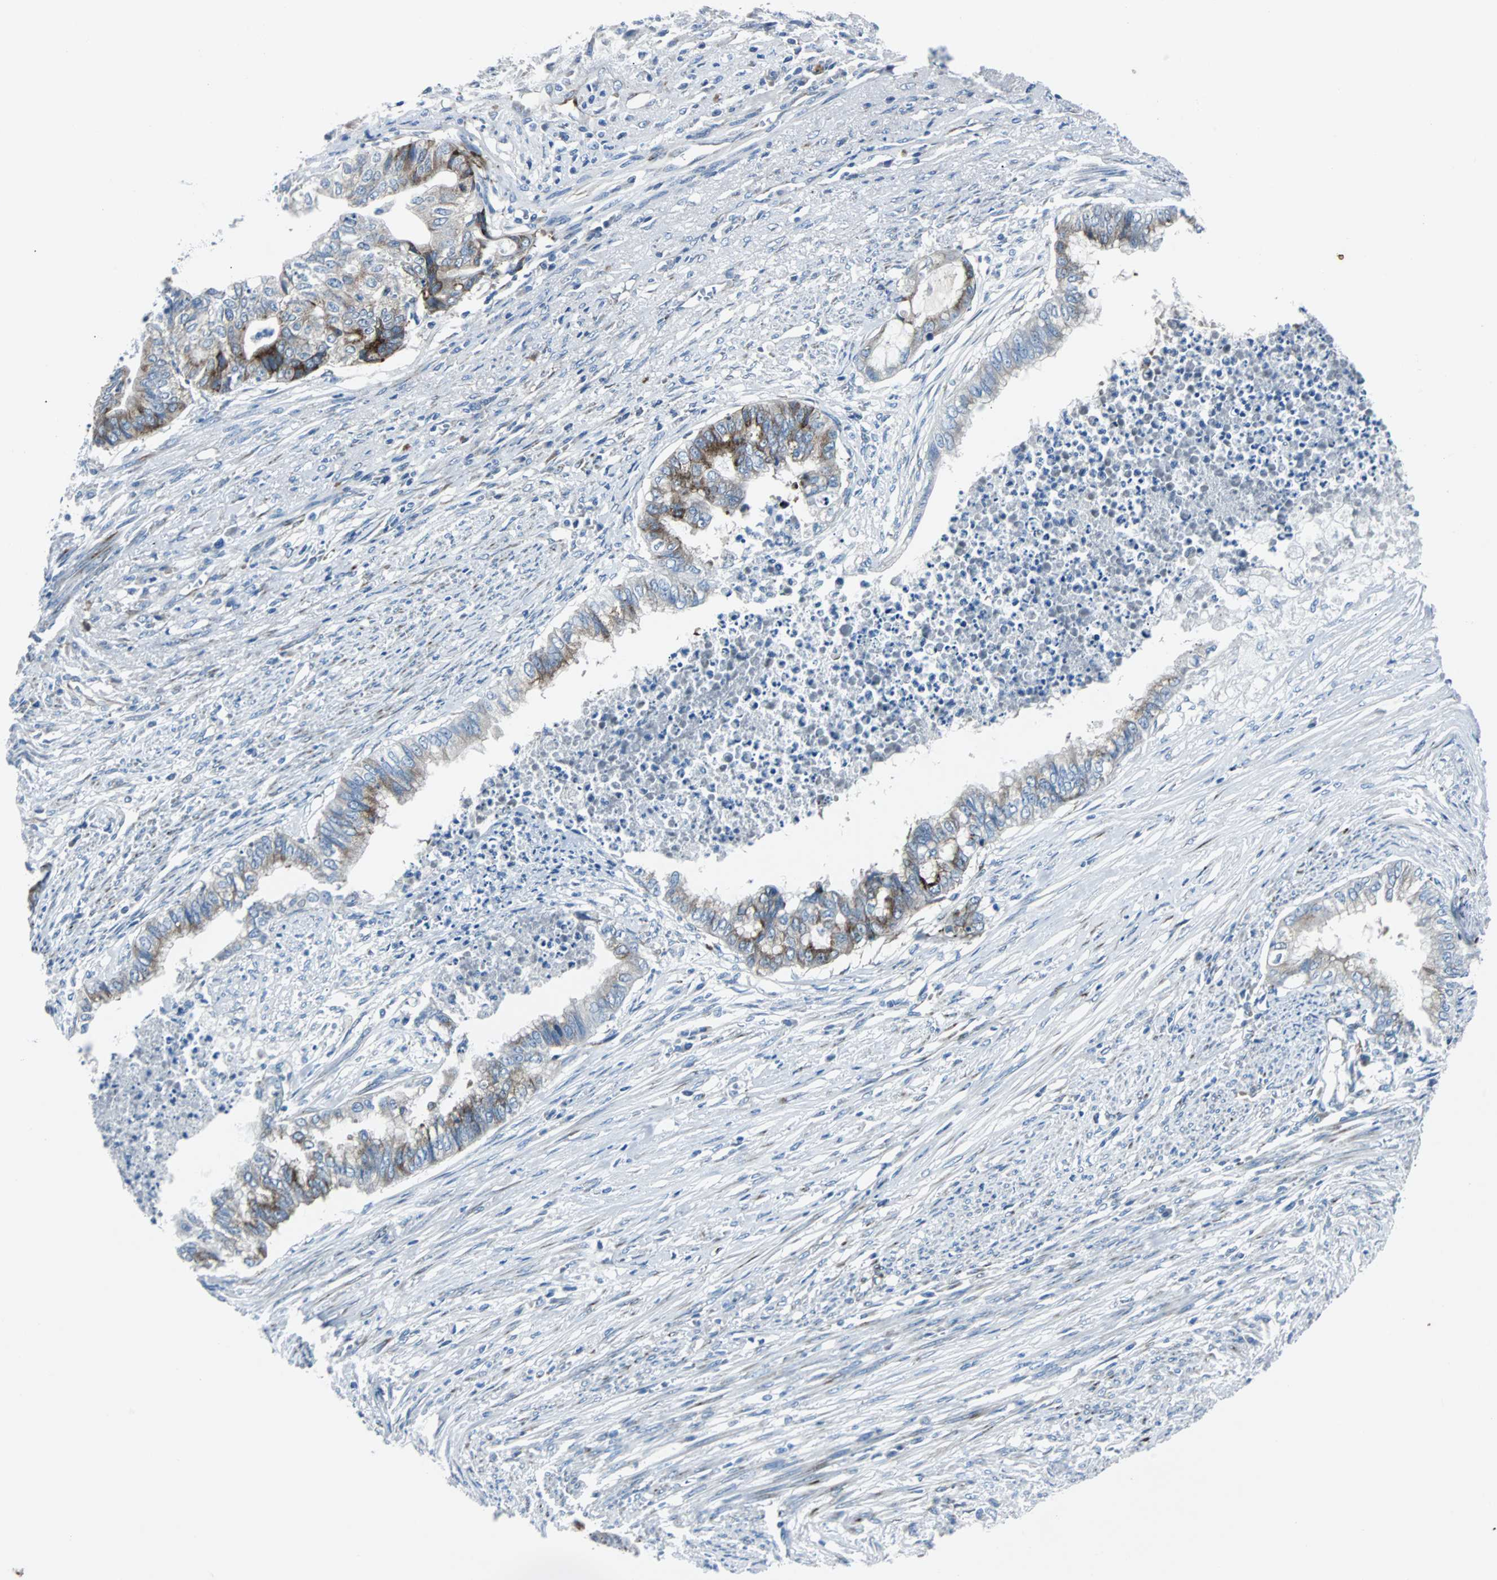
{"staining": {"intensity": "moderate", "quantity": "<25%", "location": "cytoplasmic/membranous"}, "tissue": "endometrial cancer", "cell_type": "Tumor cells", "image_type": "cancer", "snomed": [{"axis": "morphology", "description": "Adenocarcinoma, NOS"}, {"axis": "topography", "description": "Endometrium"}], "caption": "This histopathology image displays immunohistochemistry (IHC) staining of human endometrial cancer, with low moderate cytoplasmic/membranous positivity in approximately <25% of tumor cells.", "gene": "BBC3", "patient": {"sex": "female", "age": 79}}